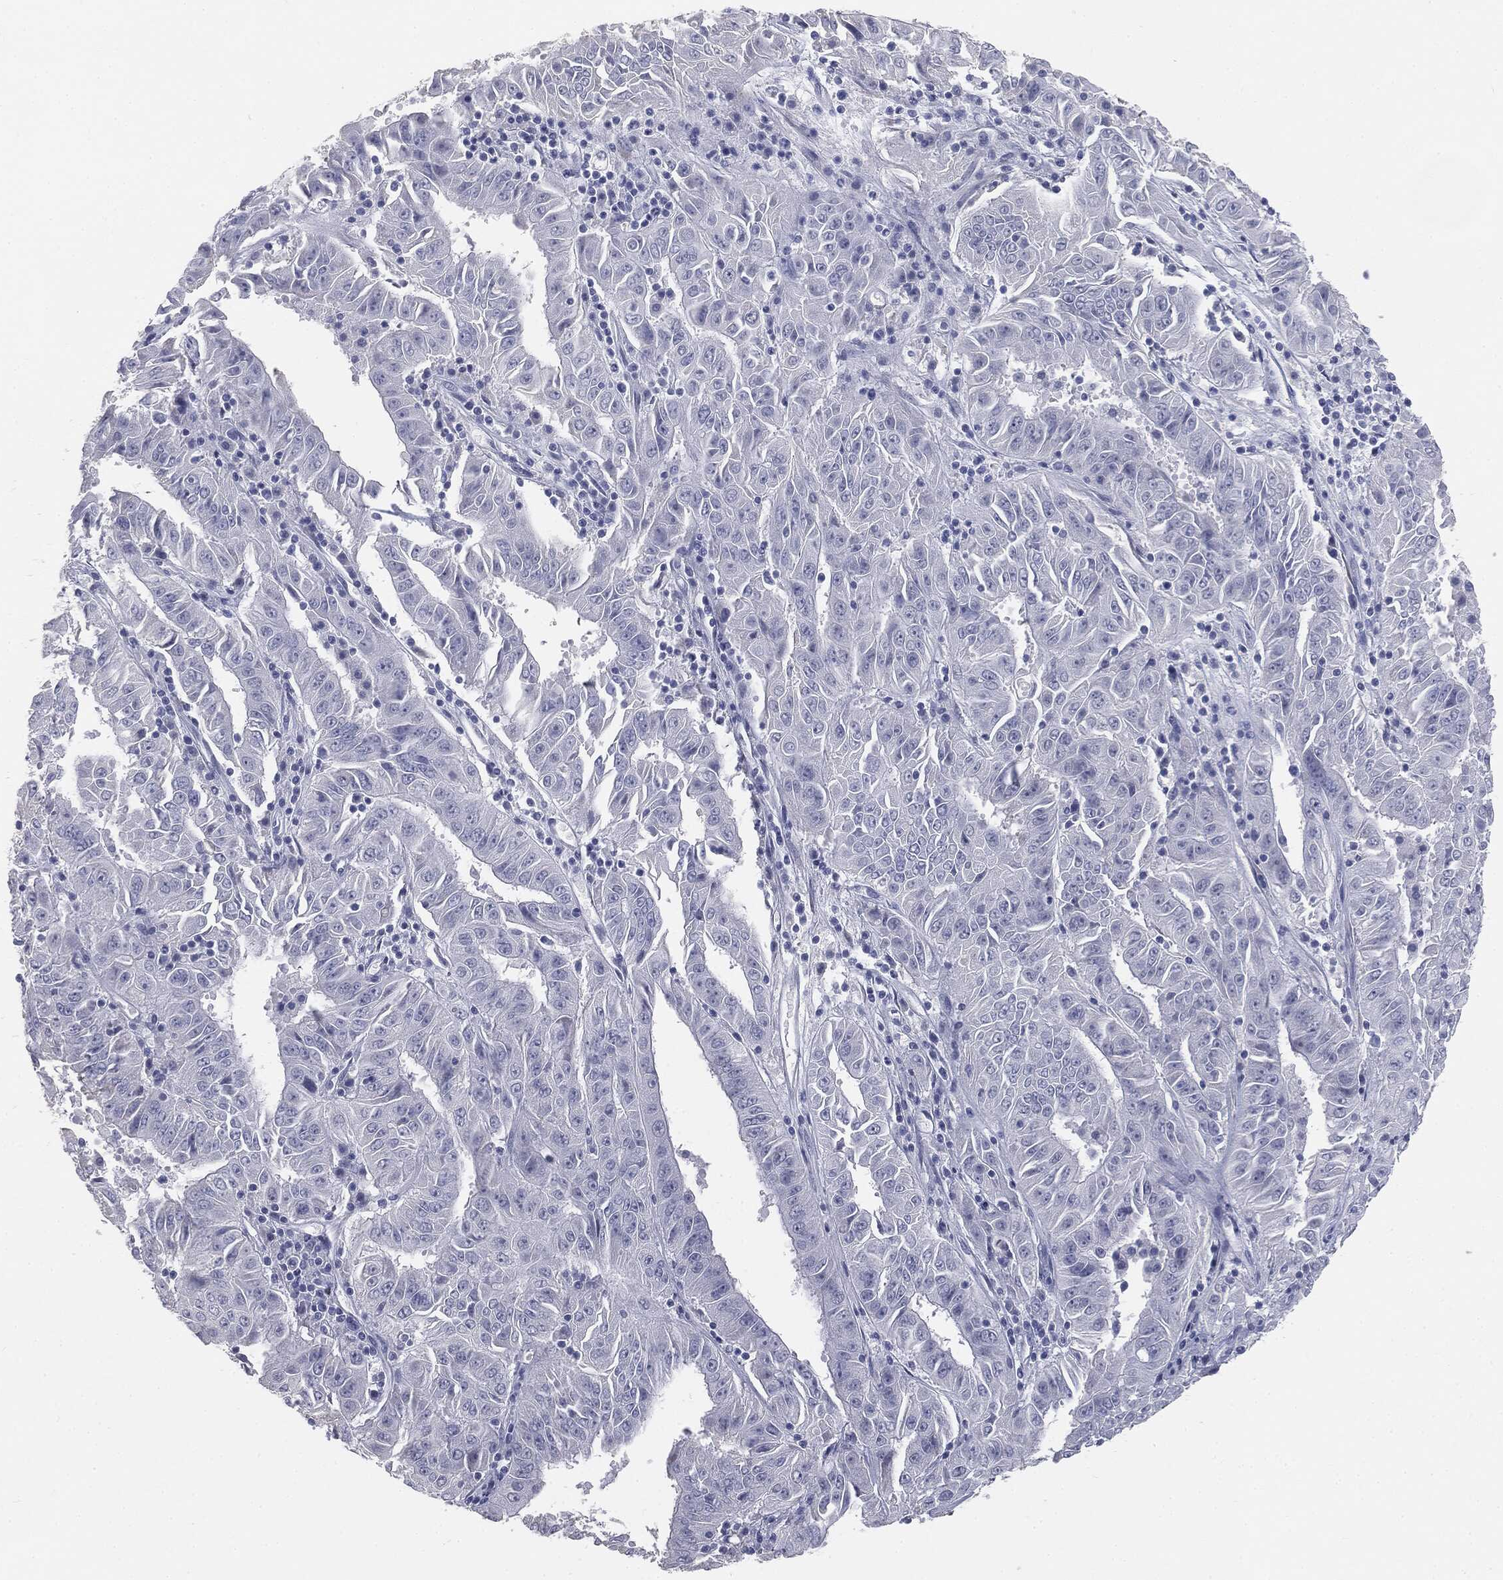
{"staining": {"intensity": "negative", "quantity": "none", "location": "none"}, "tissue": "pancreatic cancer", "cell_type": "Tumor cells", "image_type": "cancer", "snomed": [{"axis": "morphology", "description": "Adenocarcinoma, NOS"}, {"axis": "topography", "description": "Pancreas"}], "caption": "Immunohistochemistry image of neoplastic tissue: human pancreatic cancer (adenocarcinoma) stained with DAB (3,3'-diaminobenzidine) displays no significant protein positivity in tumor cells.", "gene": "MUC5AC", "patient": {"sex": "male", "age": 63}}